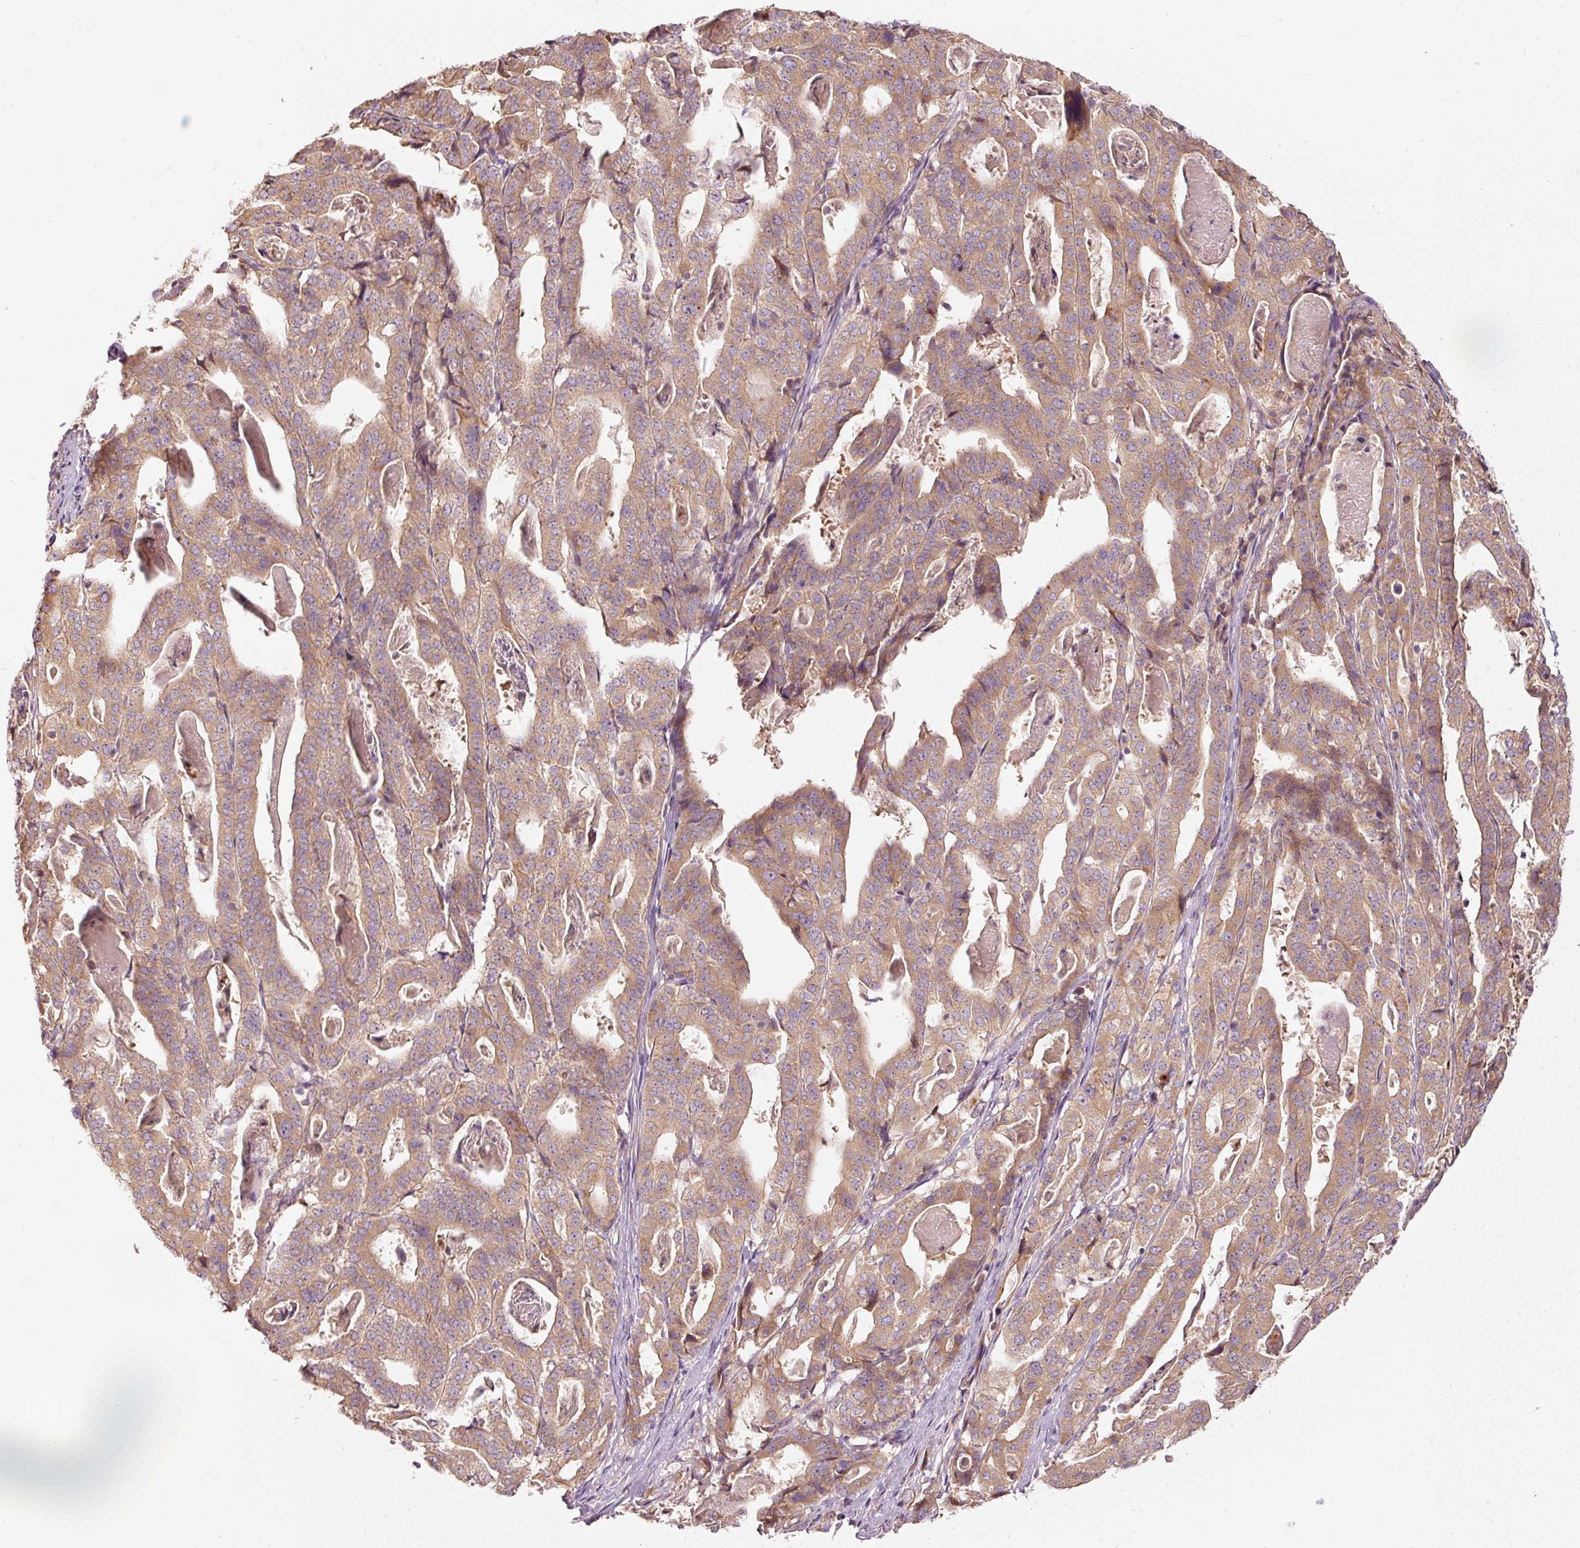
{"staining": {"intensity": "moderate", "quantity": ">75%", "location": "cytoplasmic/membranous"}, "tissue": "stomach cancer", "cell_type": "Tumor cells", "image_type": "cancer", "snomed": [{"axis": "morphology", "description": "Adenocarcinoma, NOS"}, {"axis": "topography", "description": "Stomach"}], "caption": "This is a micrograph of immunohistochemistry (IHC) staining of stomach cancer, which shows moderate expression in the cytoplasmic/membranous of tumor cells.", "gene": "MAP10", "patient": {"sex": "male", "age": 48}}